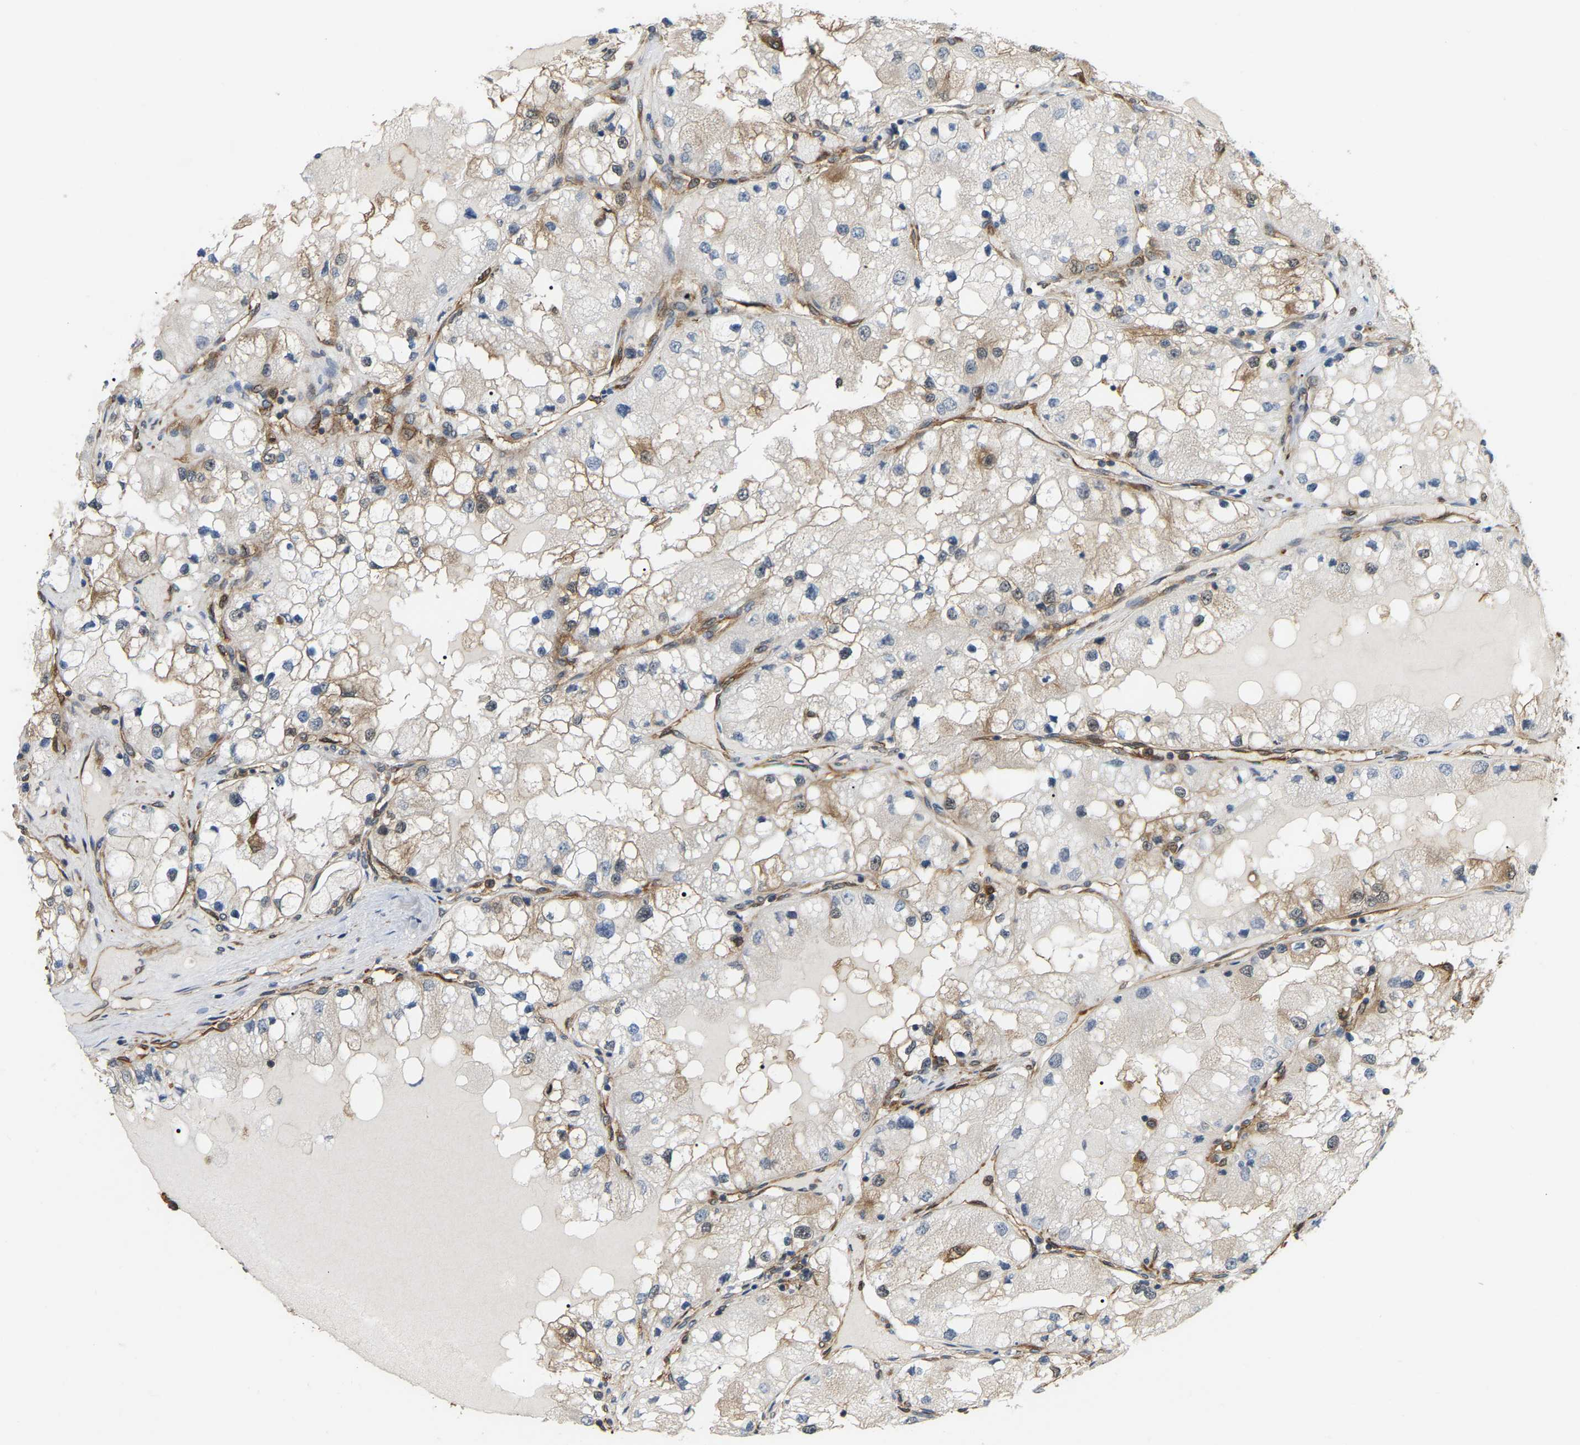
{"staining": {"intensity": "weak", "quantity": "<25%", "location": "cytoplasmic/membranous"}, "tissue": "renal cancer", "cell_type": "Tumor cells", "image_type": "cancer", "snomed": [{"axis": "morphology", "description": "Adenocarcinoma, NOS"}, {"axis": "topography", "description": "Kidney"}], "caption": "Micrograph shows no protein expression in tumor cells of renal cancer (adenocarcinoma) tissue.", "gene": "PICALM", "patient": {"sex": "male", "age": 68}}